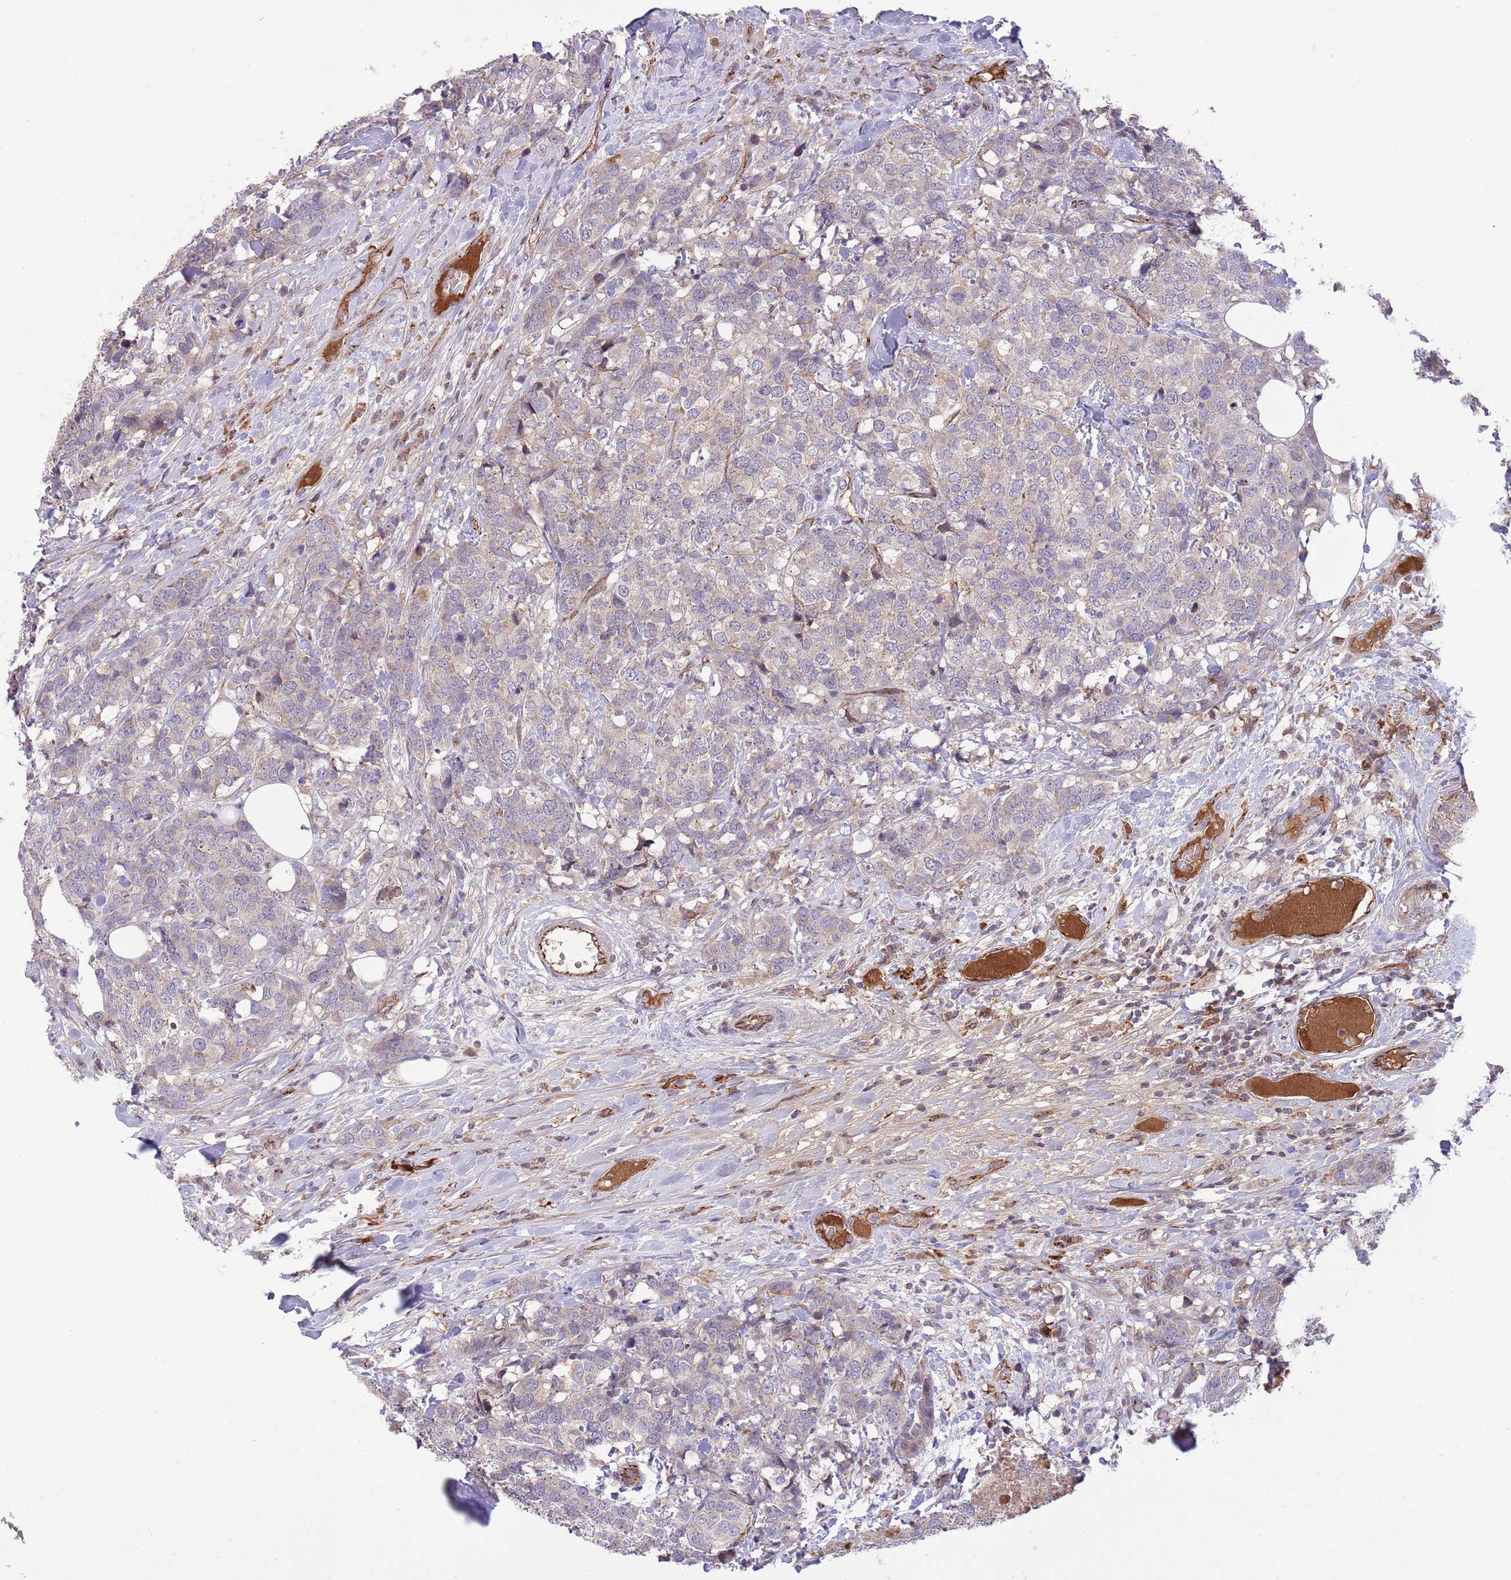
{"staining": {"intensity": "weak", "quantity": "<25%", "location": "cytoplasmic/membranous"}, "tissue": "breast cancer", "cell_type": "Tumor cells", "image_type": "cancer", "snomed": [{"axis": "morphology", "description": "Lobular carcinoma"}, {"axis": "topography", "description": "Breast"}], "caption": "This is an IHC histopathology image of human breast cancer (lobular carcinoma). There is no staining in tumor cells.", "gene": "DPP10", "patient": {"sex": "female", "age": 59}}